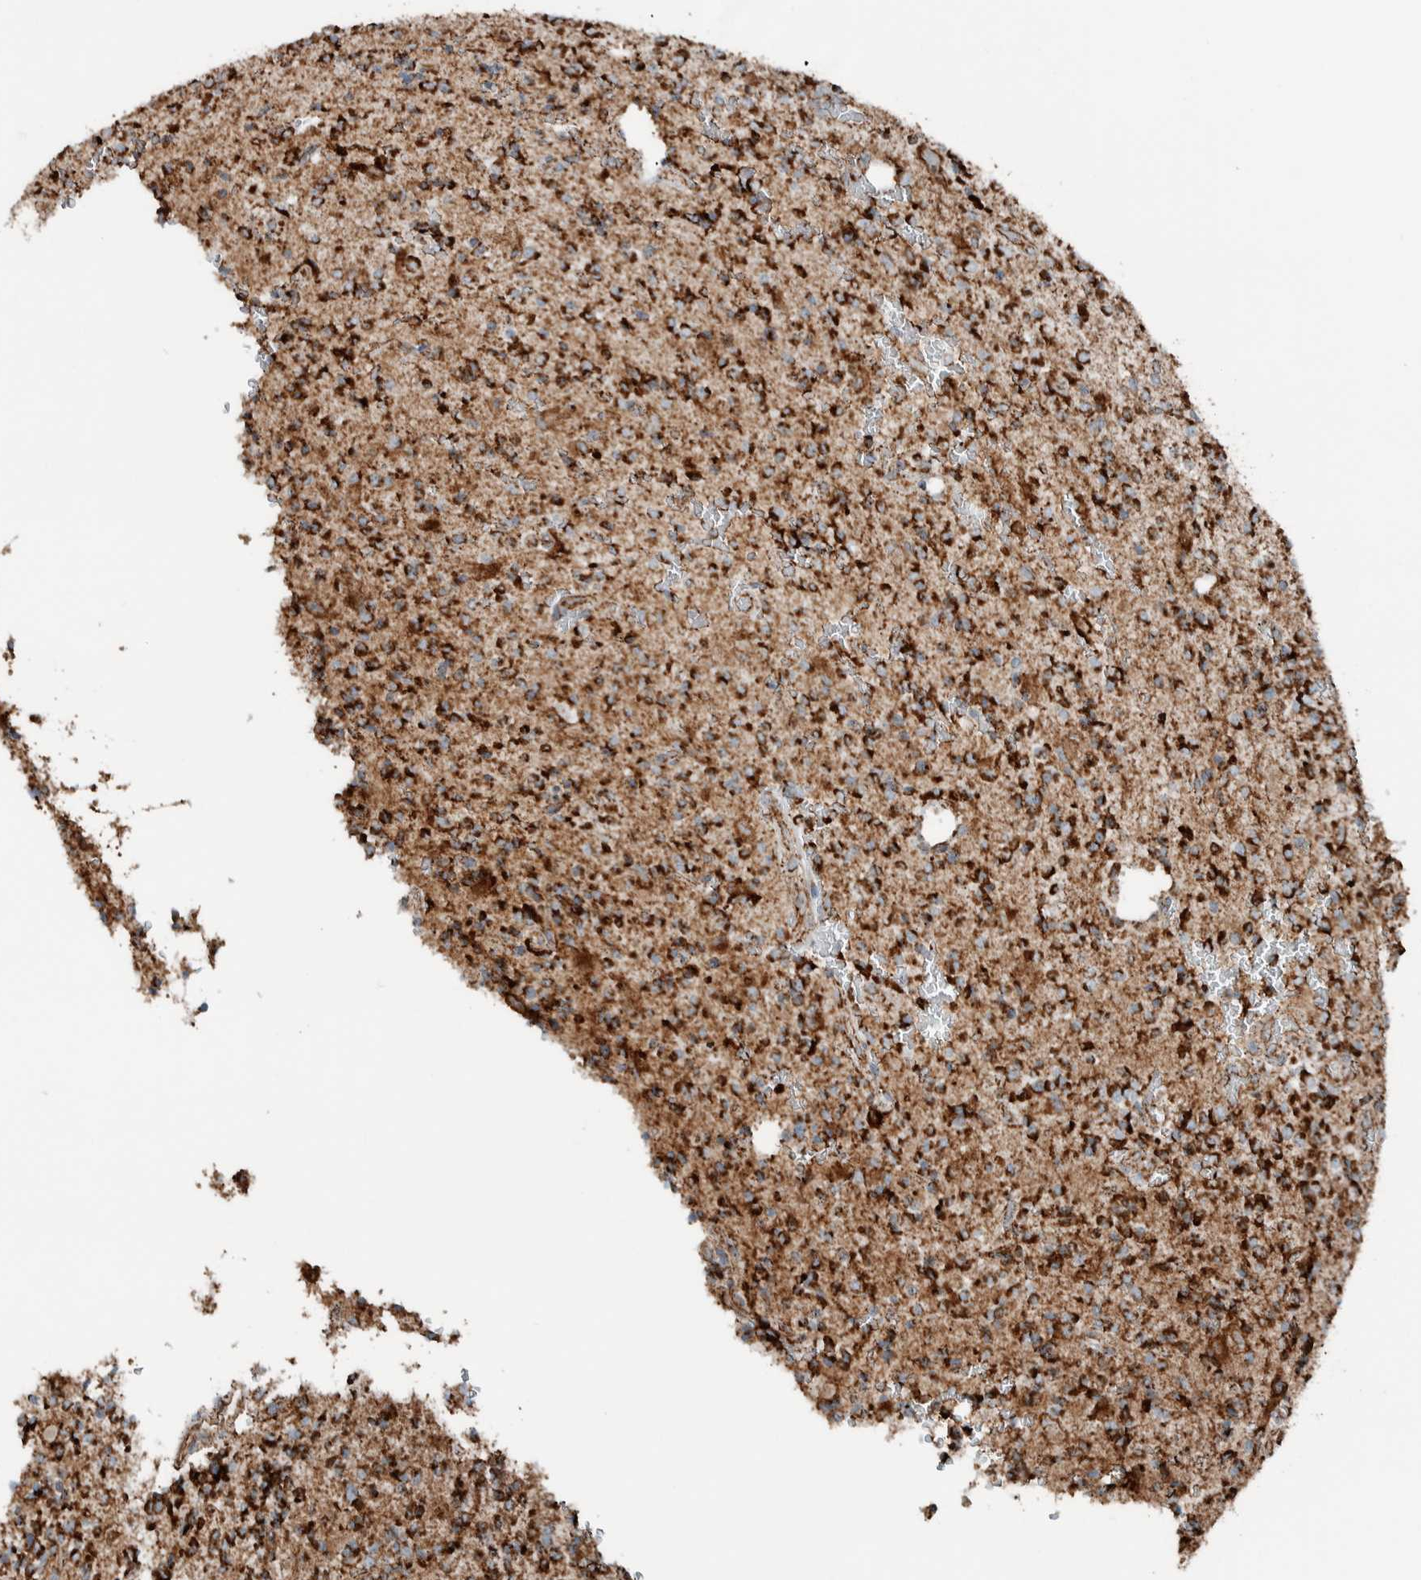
{"staining": {"intensity": "strong", "quantity": ">75%", "location": "cytoplasmic/membranous"}, "tissue": "glioma", "cell_type": "Tumor cells", "image_type": "cancer", "snomed": [{"axis": "morphology", "description": "Glioma, malignant, High grade"}, {"axis": "topography", "description": "Brain"}], "caption": "Strong cytoplasmic/membranous protein expression is present in about >75% of tumor cells in glioma.", "gene": "CNTROB", "patient": {"sex": "male", "age": 34}}